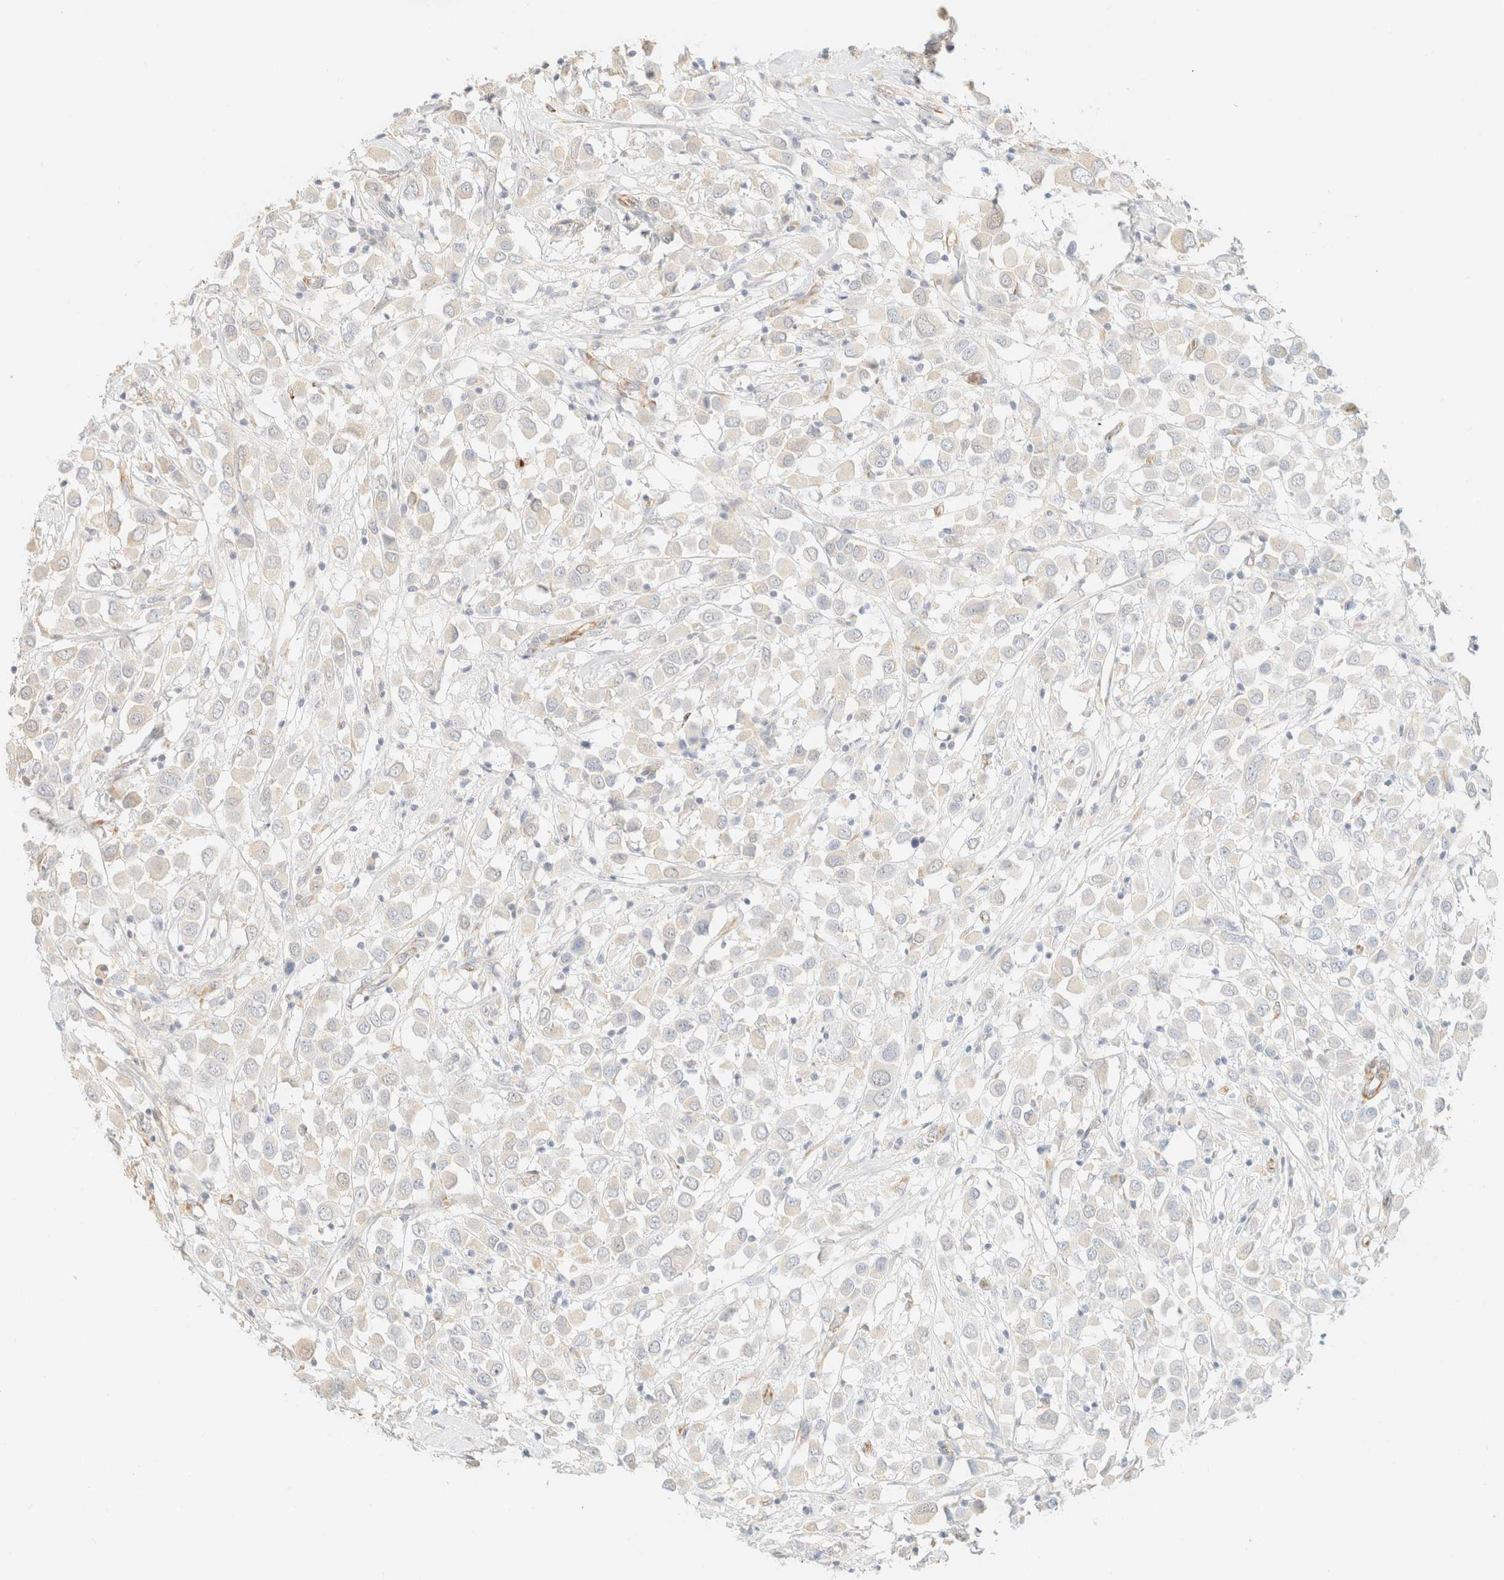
{"staining": {"intensity": "negative", "quantity": "none", "location": "none"}, "tissue": "breast cancer", "cell_type": "Tumor cells", "image_type": "cancer", "snomed": [{"axis": "morphology", "description": "Duct carcinoma"}, {"axis": "topography", "description": "Breast"}], "caption": "Breast cancer (infiltrating ductal carcinoma) was stained to show a protein in brown. There is no significant positivity in tumor cells.", "gene": "SPARCL1", "patient": {"sex": "female", "age": 61}}